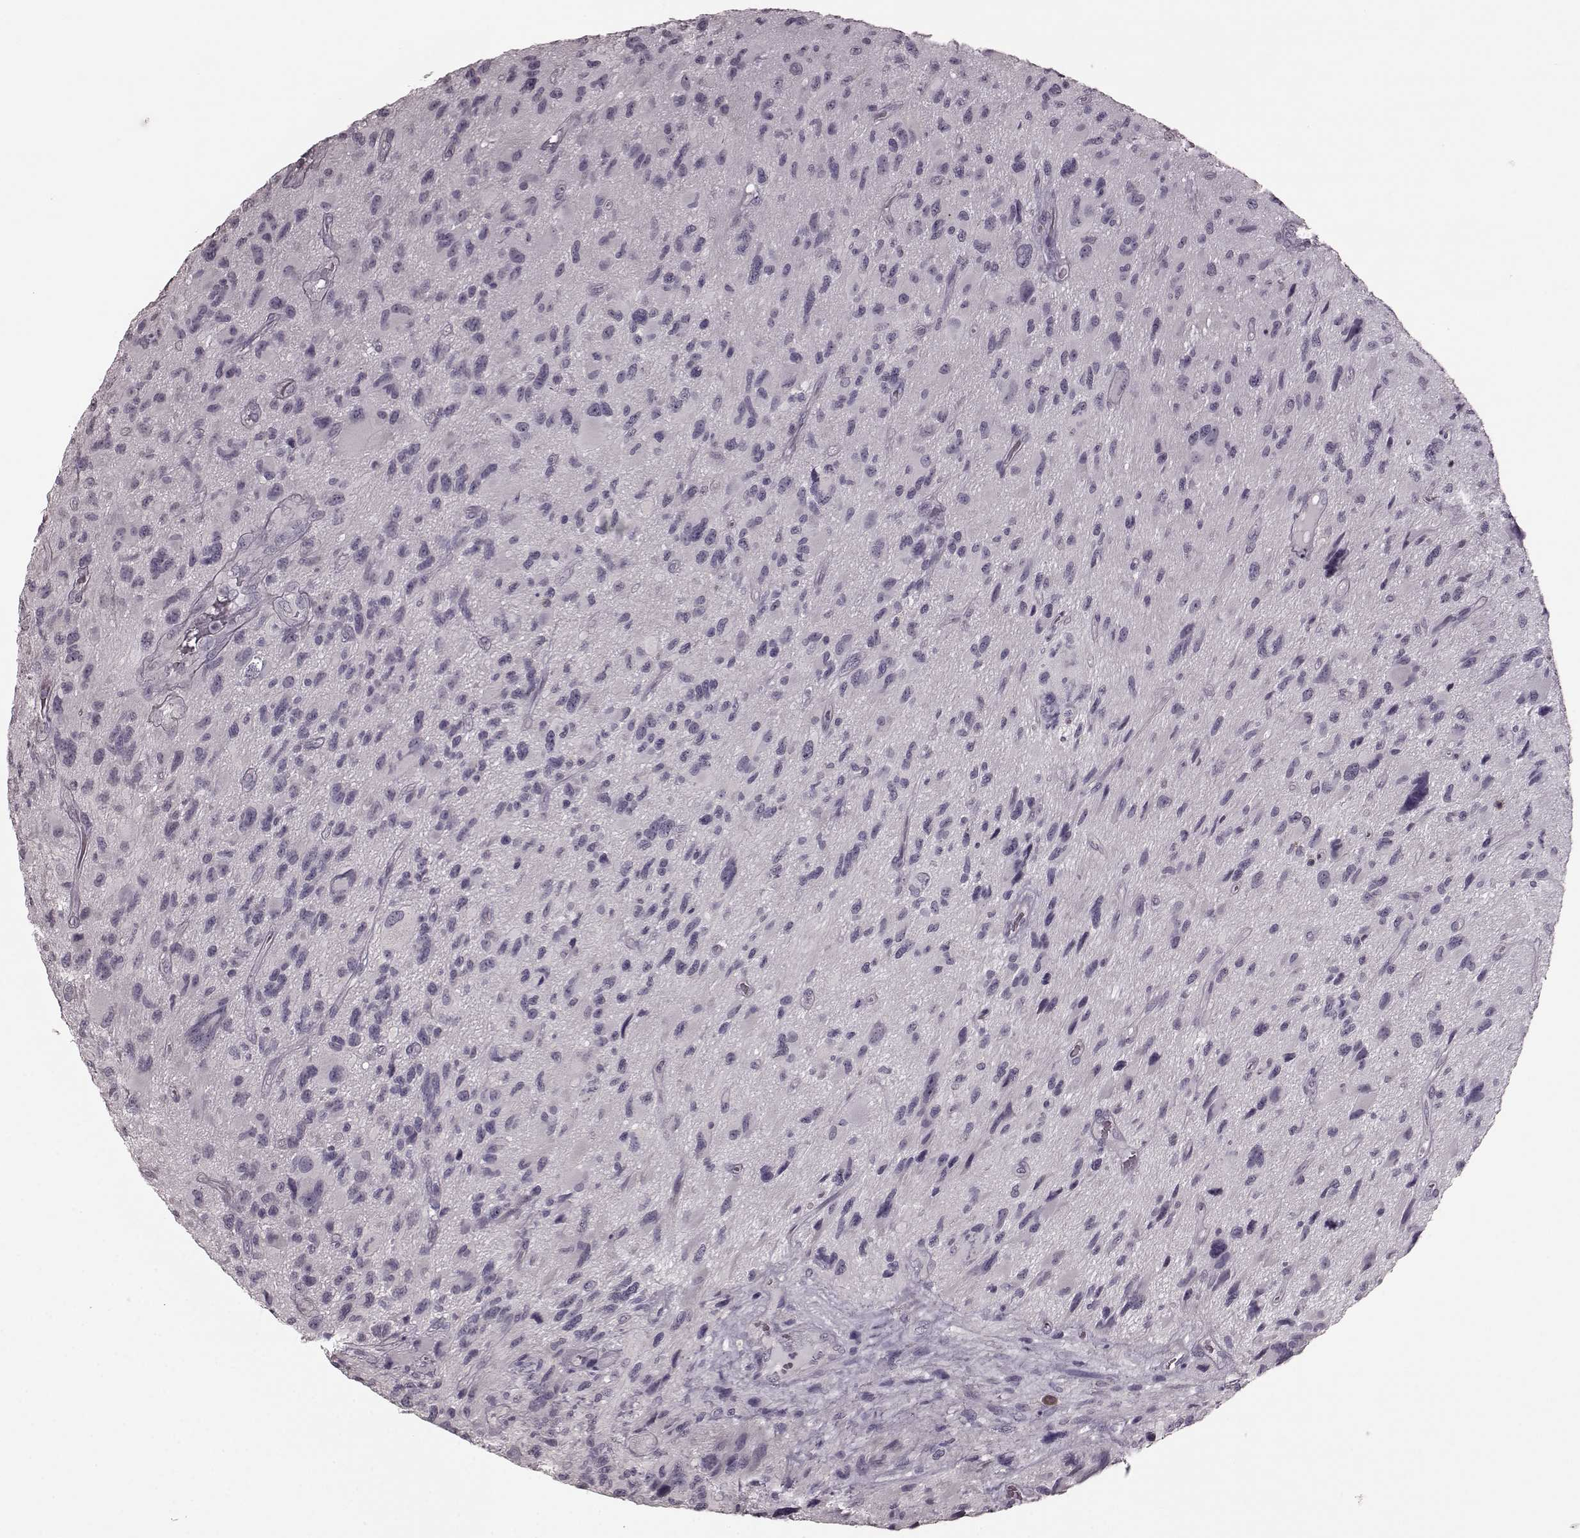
{"staining": {"intensity": "negative", "quantity": "none", "location": "none"}, "tissue": "glioma", "cell_type": "Tumor cells", "image_type": "cancer", "snomed": [{"axis": "morphology", "description": "Glioma, malignant, NOS"}, {"axis": "morphology", "description": "Glioma, malignant, High grade"}, {"axis": "topography", "description": "Brain"}], "caption": "DAB (3,3'-diaminobenzidine) immunohistochemical staining of glioma reveals no significant expression in tumor cells.", "gene": "CD28", "patient": {"sex": "female", "age": 71}}